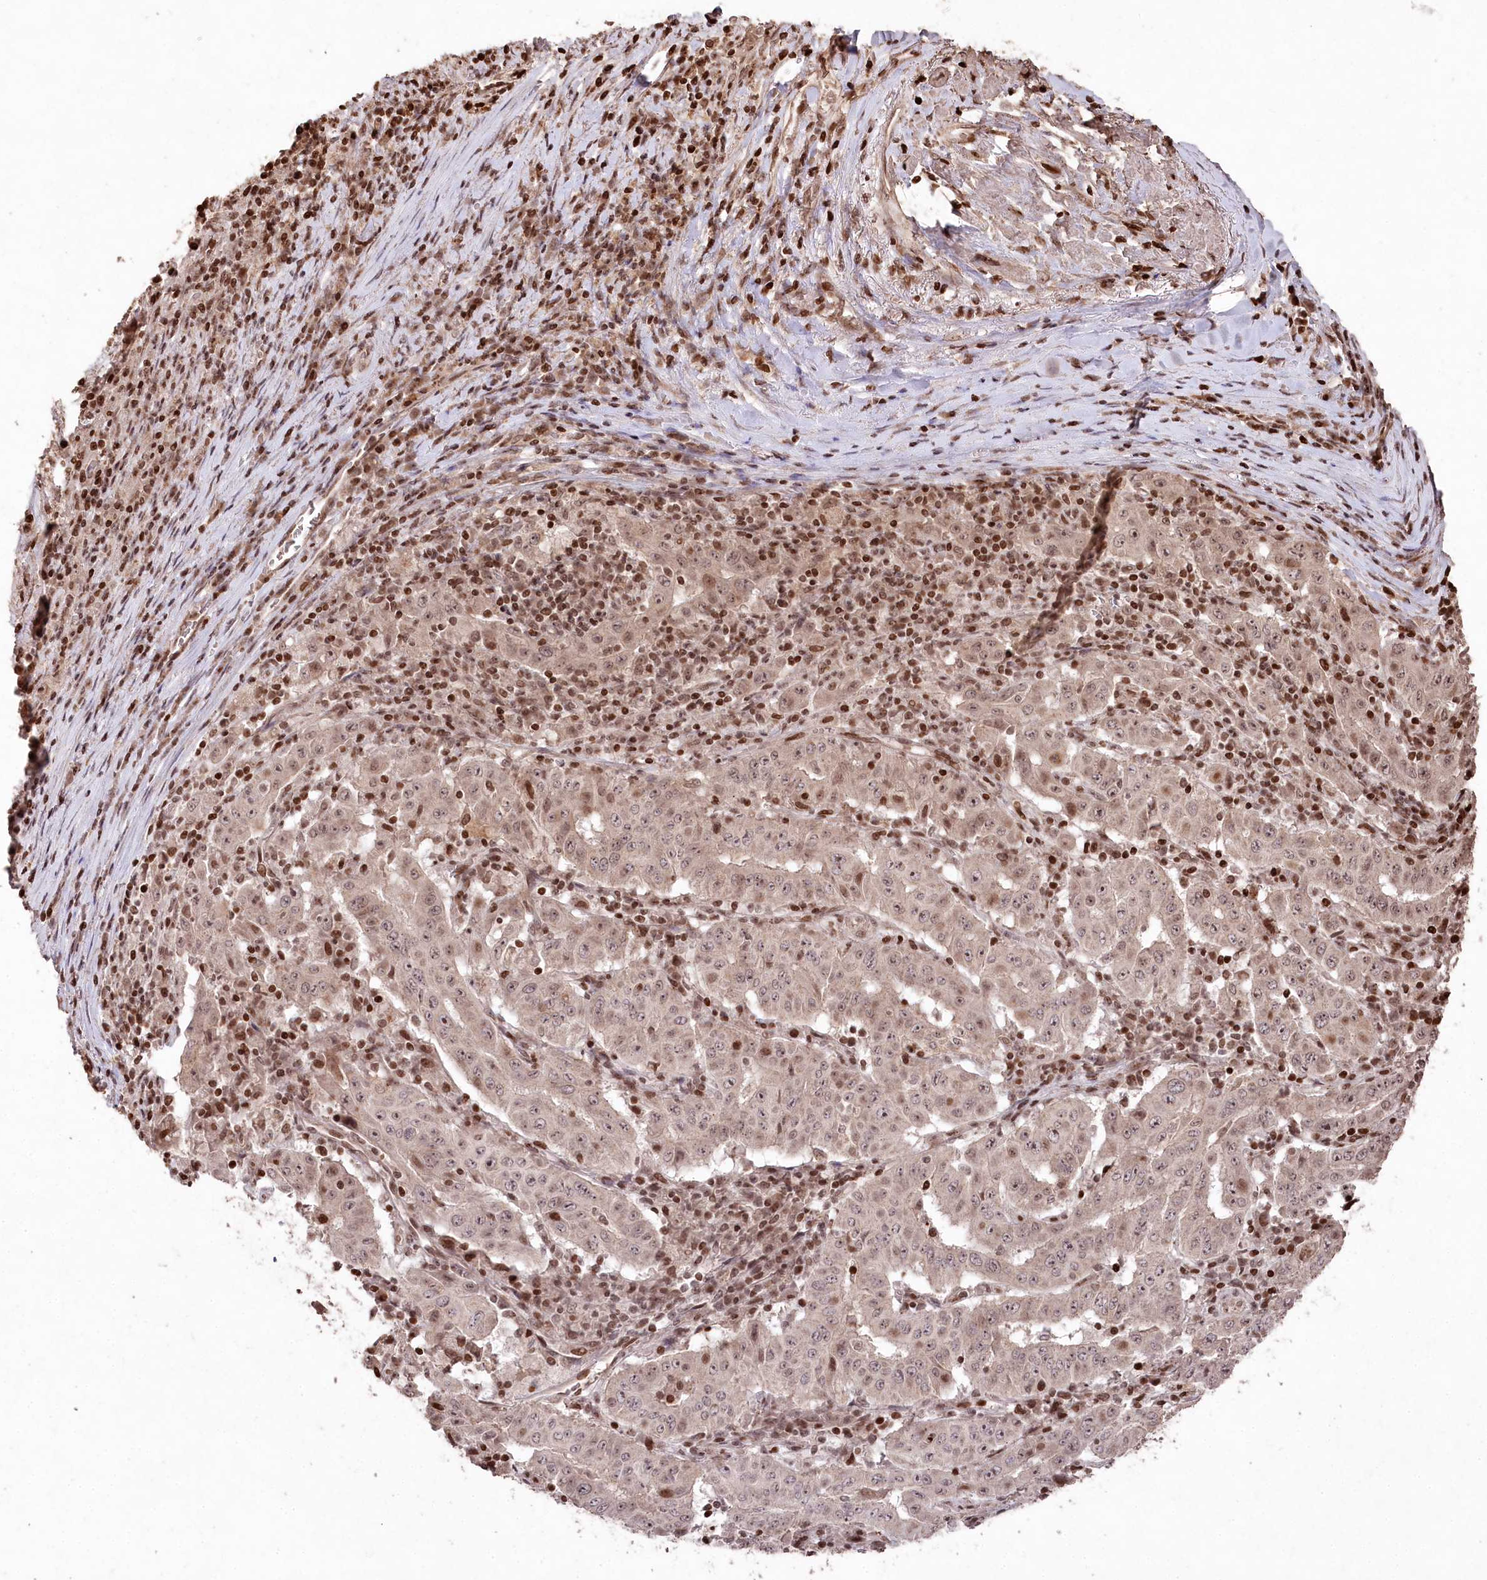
{"staining": {"intensity": "moderate", "quantity": ">75%", "location": "nuclear"}, "tissue": "pancreatic cancer", "cell_type": "Tumor cells", "image_type": "cancer", "snomed": [{"axis": "morphology", "description": "Adenocarcinoma, NOS"}, {"axis": "topography", "description": "Pancreas"}], "caption": "A brown stain shows moderate nuclear positivity of a protein in human pancreatic cancer tumor cells. (Brightfield microscopy of DAB IHC at high magnification).", "gene": "CCSER2", "patient": {"sex": "male", "age": 63}}